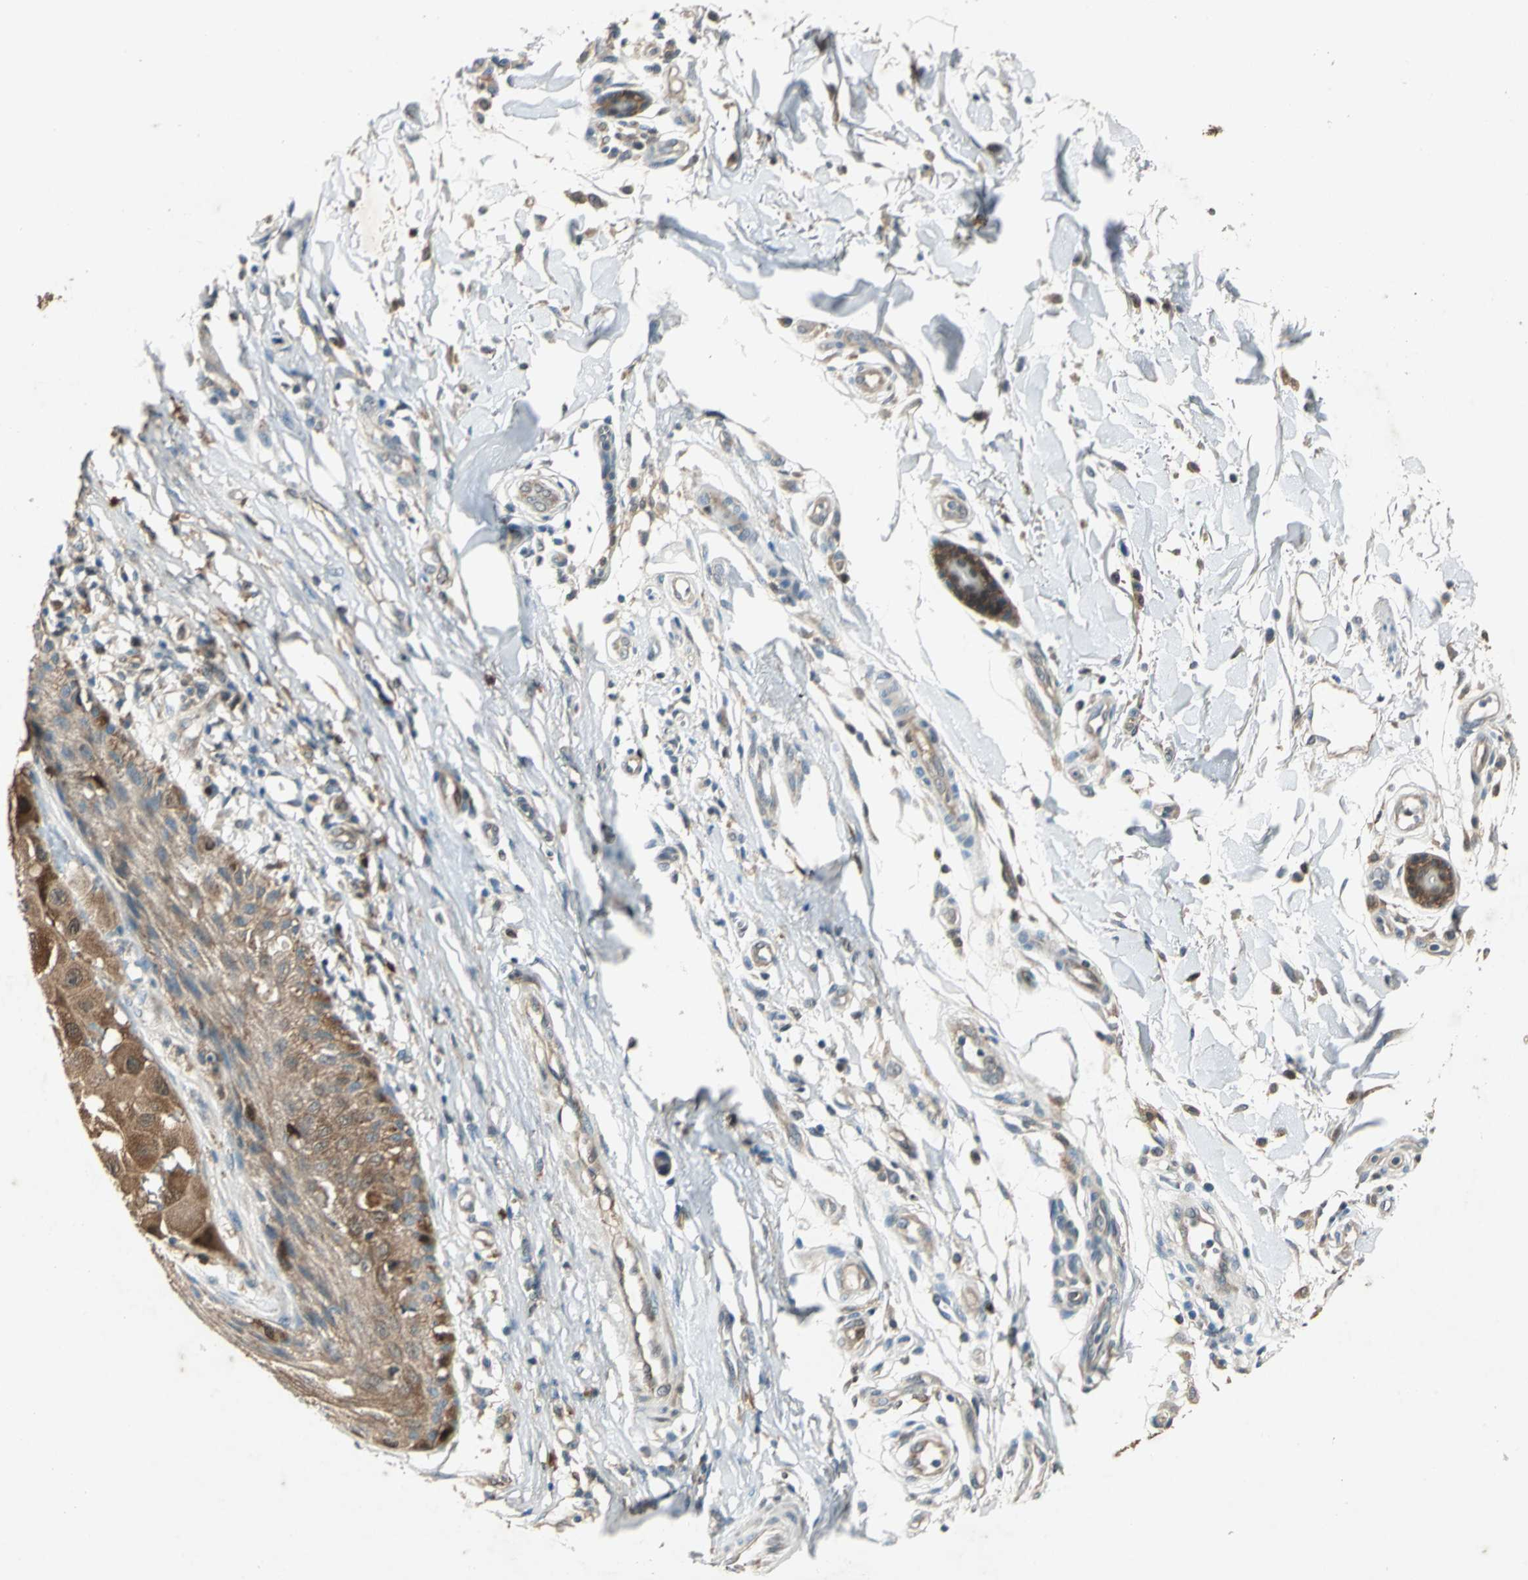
{"staining": {"intensity": "moderate", "quantity": ">75%", "location": "cytoplasmic/membranous"}, "tissue": "melanoma", "cell_type": "Tumor cells", "image_type": "cancer", "snomed": [{"axis": "morphology", "description": "Malignant melanoma, NOS"}, {"axis": "topography", "description": "Skin"}], "caption": "Immunohistochemistry of malignant melanoma shows medium levels of moderate cytoplasmic/membranous positivity in approximately >75% of tumor cells.", "gene": "RRM2B", "patient": {"sex": "female", "age": 81}}